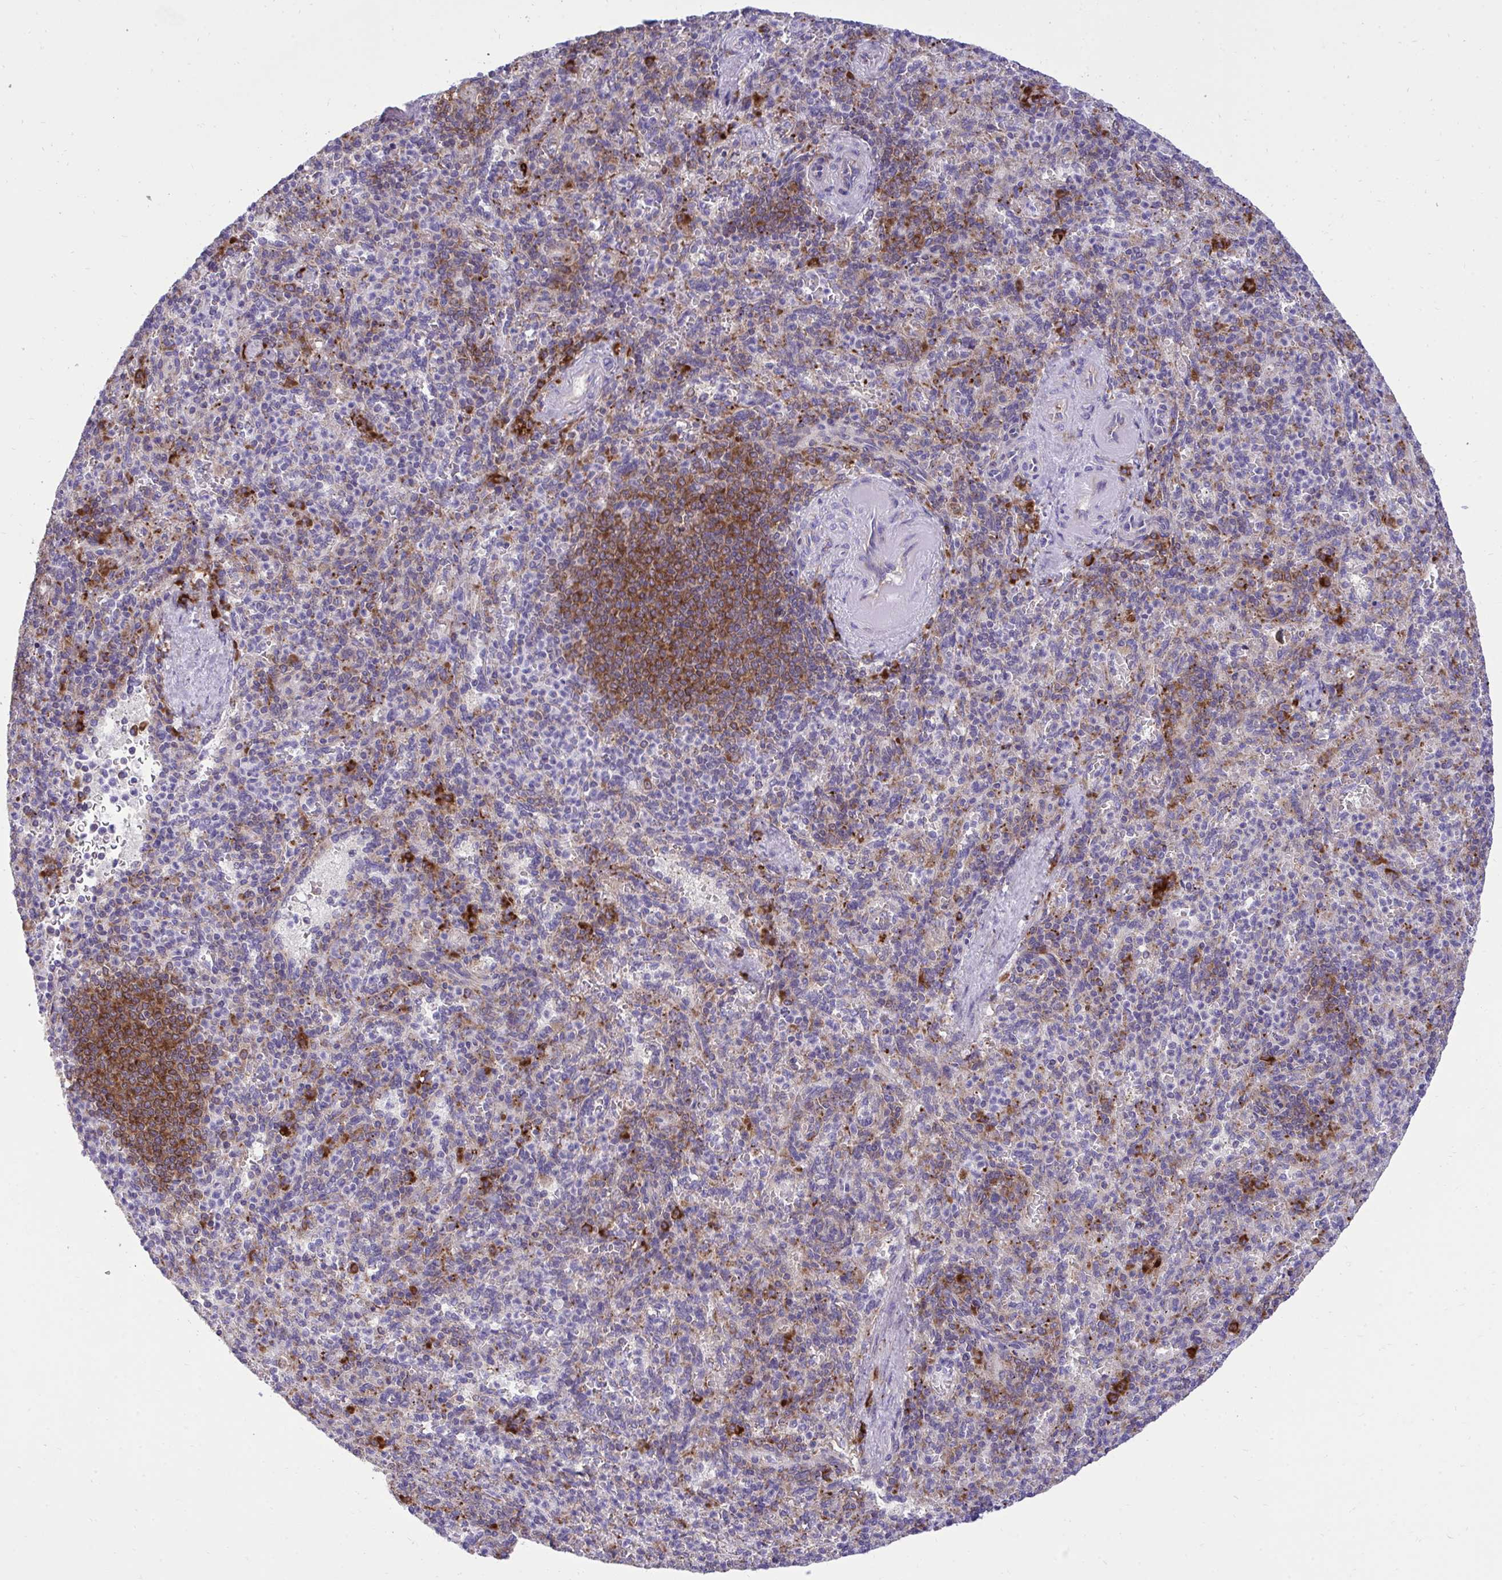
{"staining": {"intensity": "moderate", "quantity": "<25%", "location": "cytoplasmic/membranous"}, "tissue": "spleen", "cell_type": "Cells in red pulp", "image_type": "normal", "snomed": [{"axis": "morphology", "description": "Normal tissue, NOS"}, {"axis": "topography", "description": "Spleen"}], "caption": "Immunohistochemical staining of benign human spleen reveals moderate cytoplasmic/membranous protein expression in approximately <25% of cells in red pulp. The staining is performed using DAB (3,3'-diaminobenzidine) brown chromogen to label protein expression. The nuclei are counter-stained blue using hematoxylin.", "gene": "RPS15", "patient": {"sex": "female", "age": 74}}